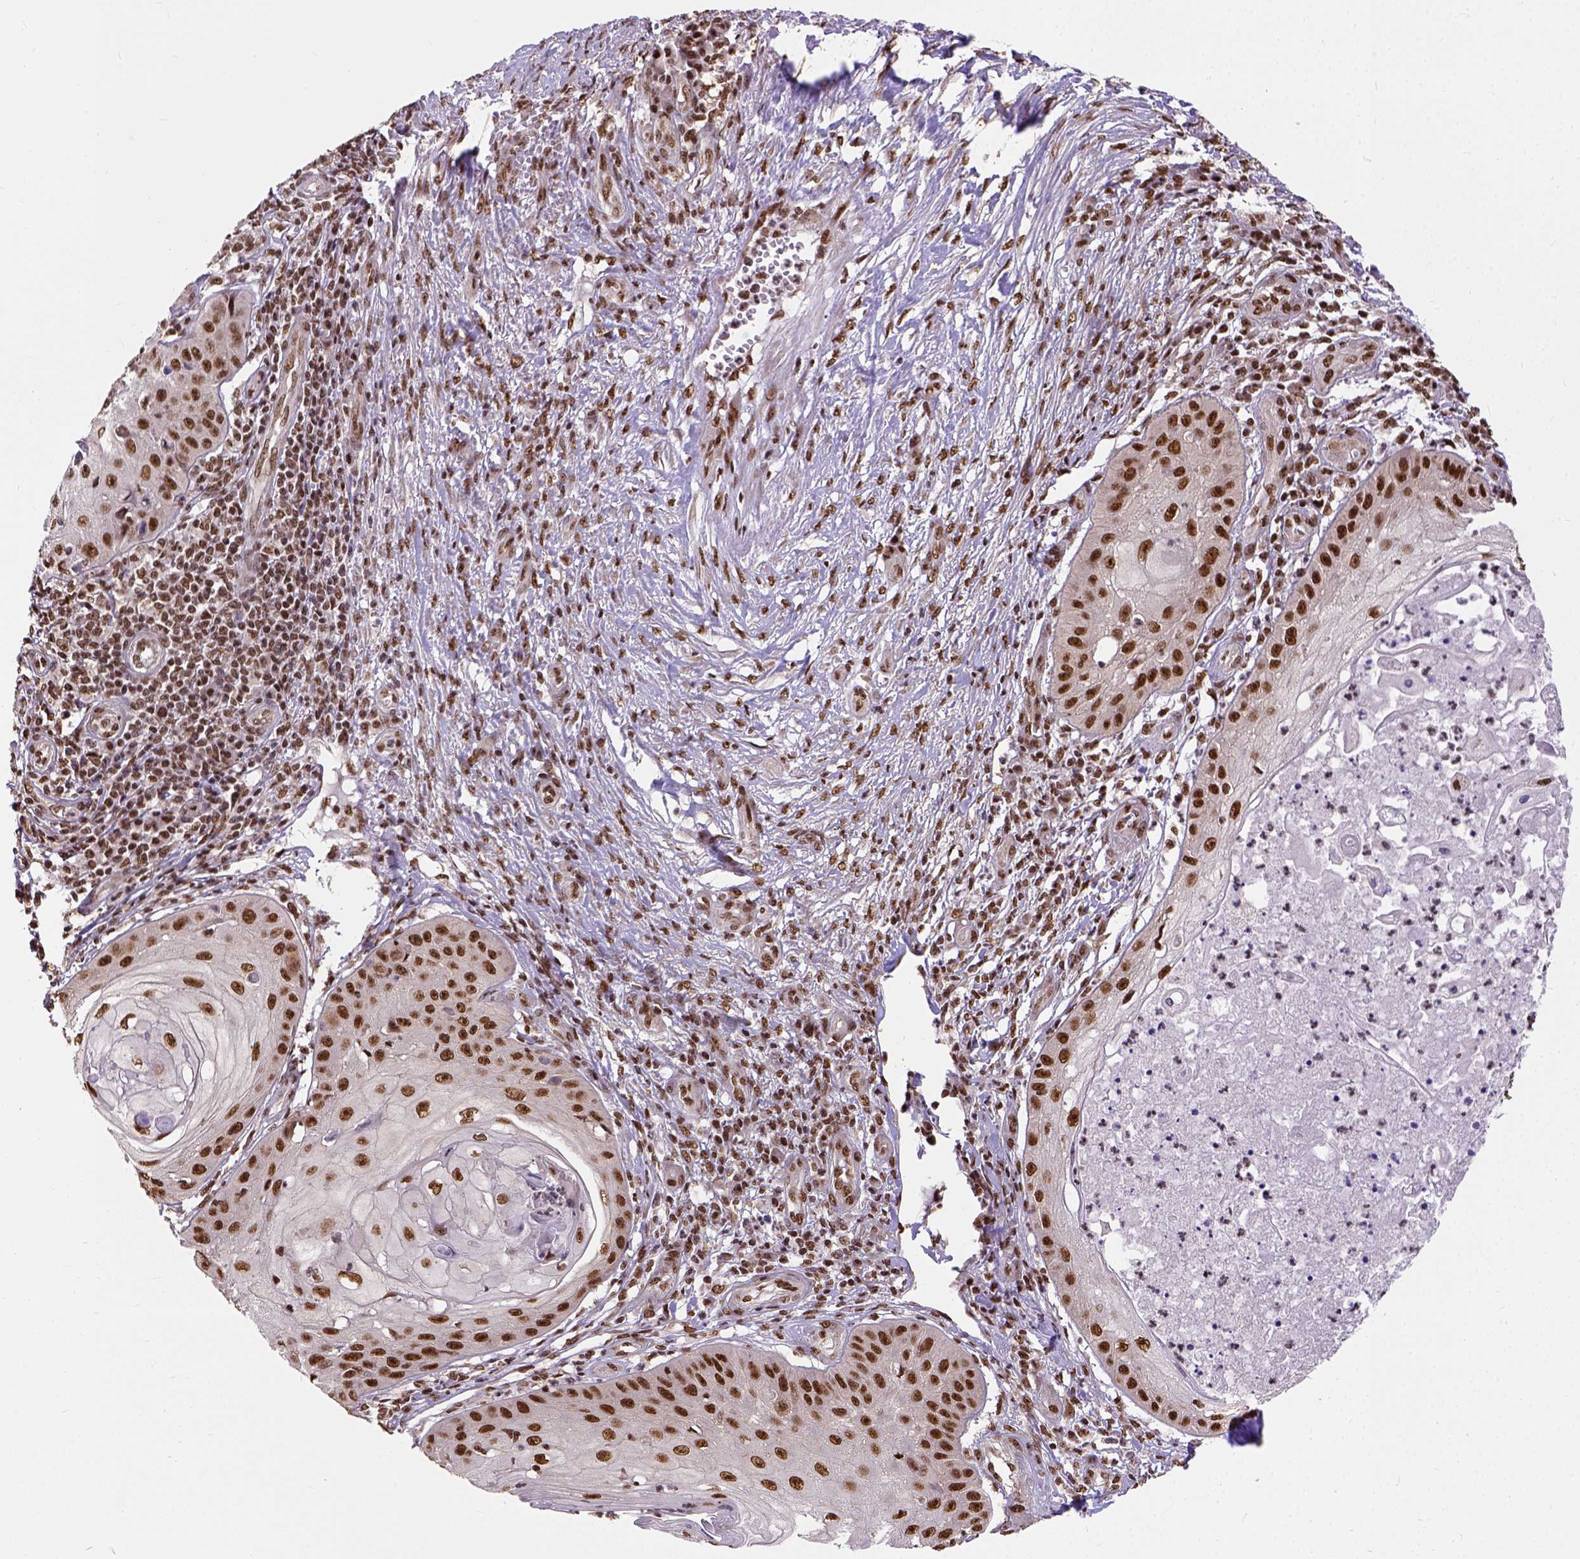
{"staining": {"intensity": "strong", "quantity": ">75%", "location": "nuclear"}, "tissue": "skin cancer", "cell_type": "Tumor cells", "image_type": "cancer", "snomed": [{"axis": "morphology", "description": "Squamous cell carcinoma, NOS"}, {"axis": "topography", "description": "Skin"}], "caption": "Strong nuclear positivity for a protein is present in approximately >75% of tumor cells of skin cancer (squamous cell carcinoma) using immunohistochemistry.", "gene": "NACC1", "patient": {"sex": "male", "age": 70}}